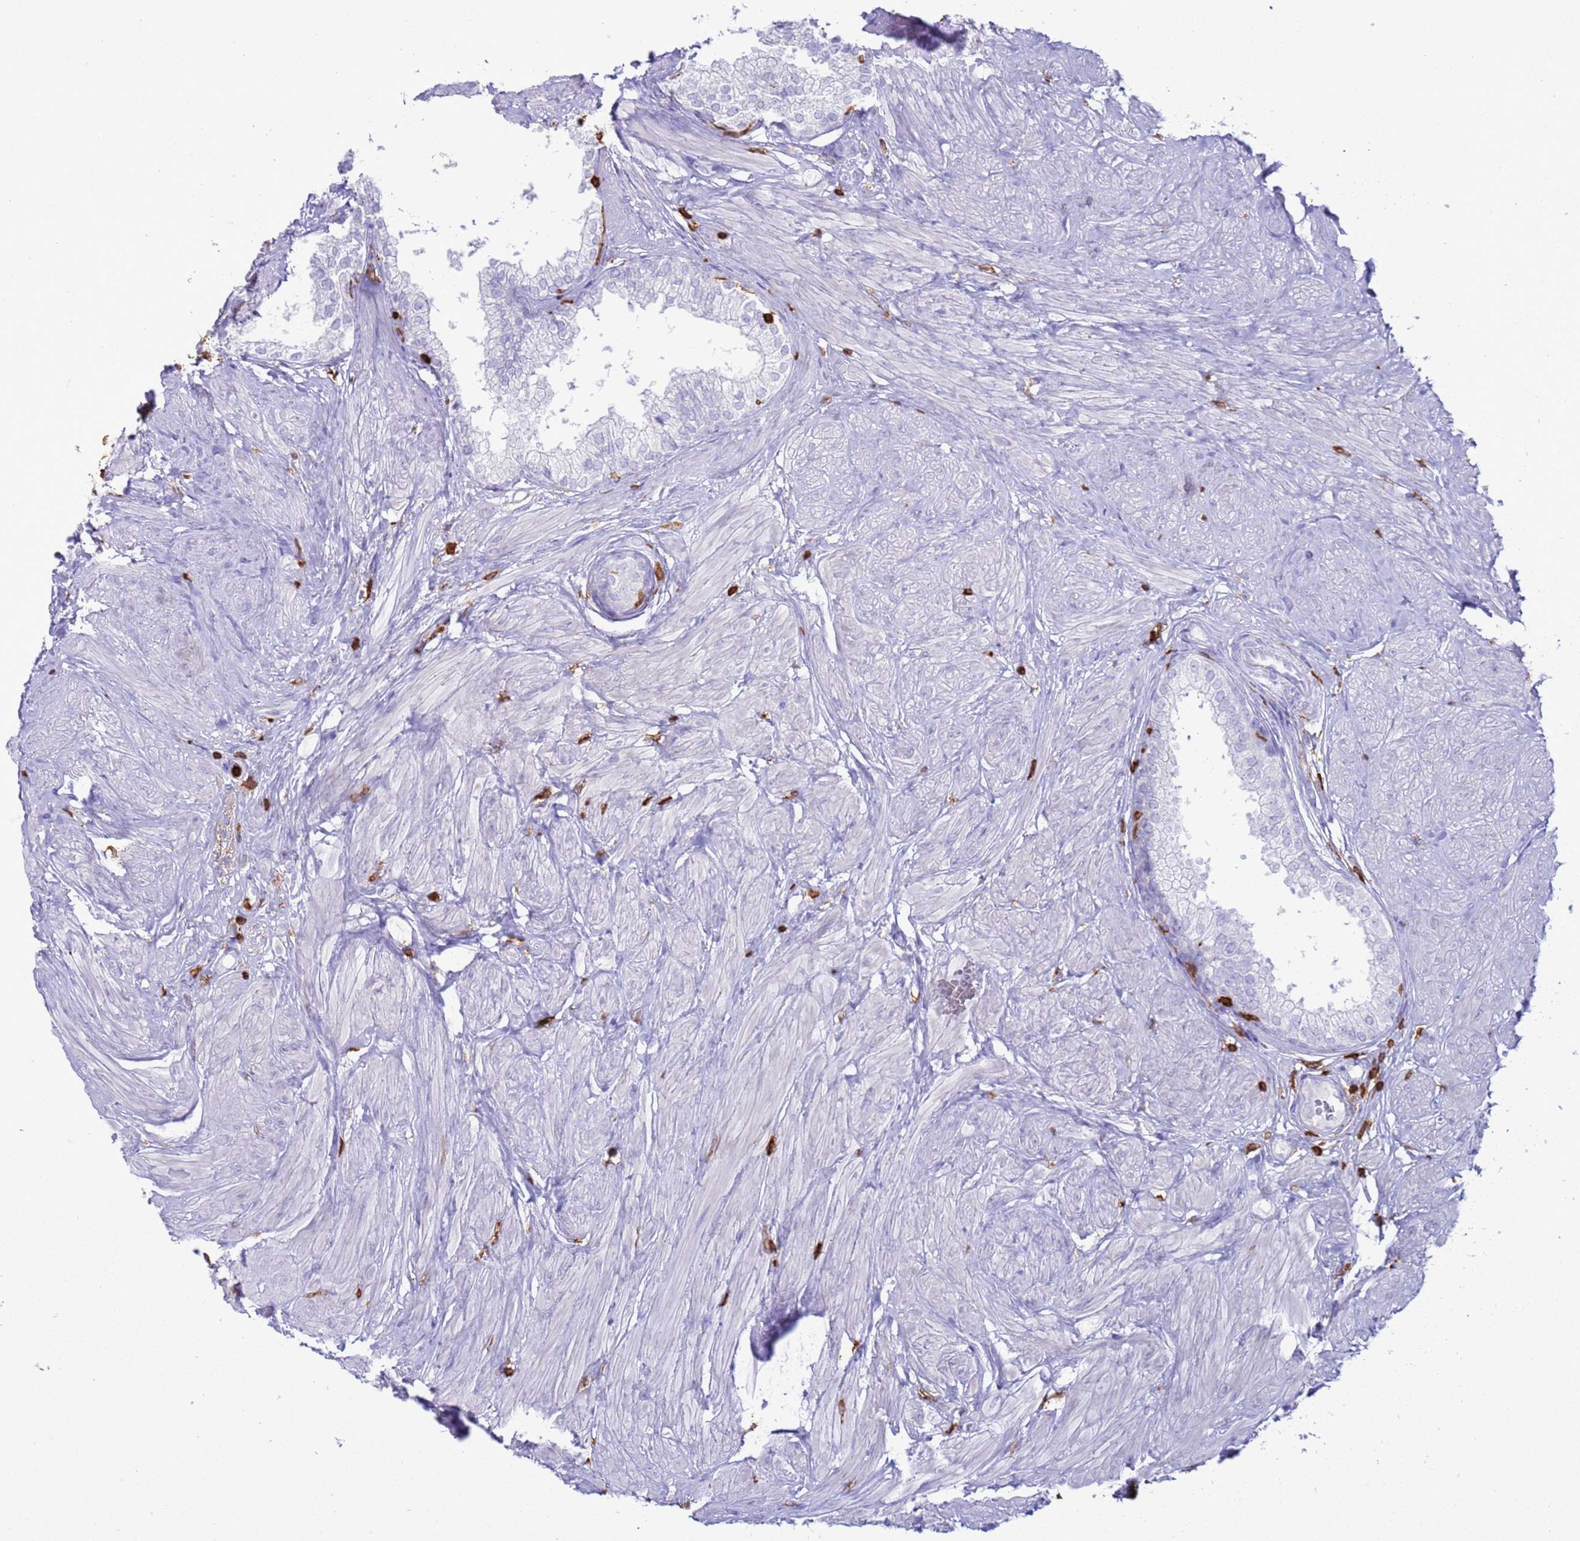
{"staining": {"intensity": "negative", "quantity": "none", "location": "none"}, "tissue": "prostate", "cell_type": "Glandular cells", "image_type": "normal", "snomed": [{"axis": "morphology", "description": "Normal tissue, NOS"}, {"axis": "topography", "description": "Prostate"}], "caption": "The histopathology image demonstrates no staining of glandular cells in benign prostate. (Immunohistochemistry (ihc), brightfield microscopy, high magnification).", "gene": "IRF5", "patient": {"sex": "male", "age": 48}}